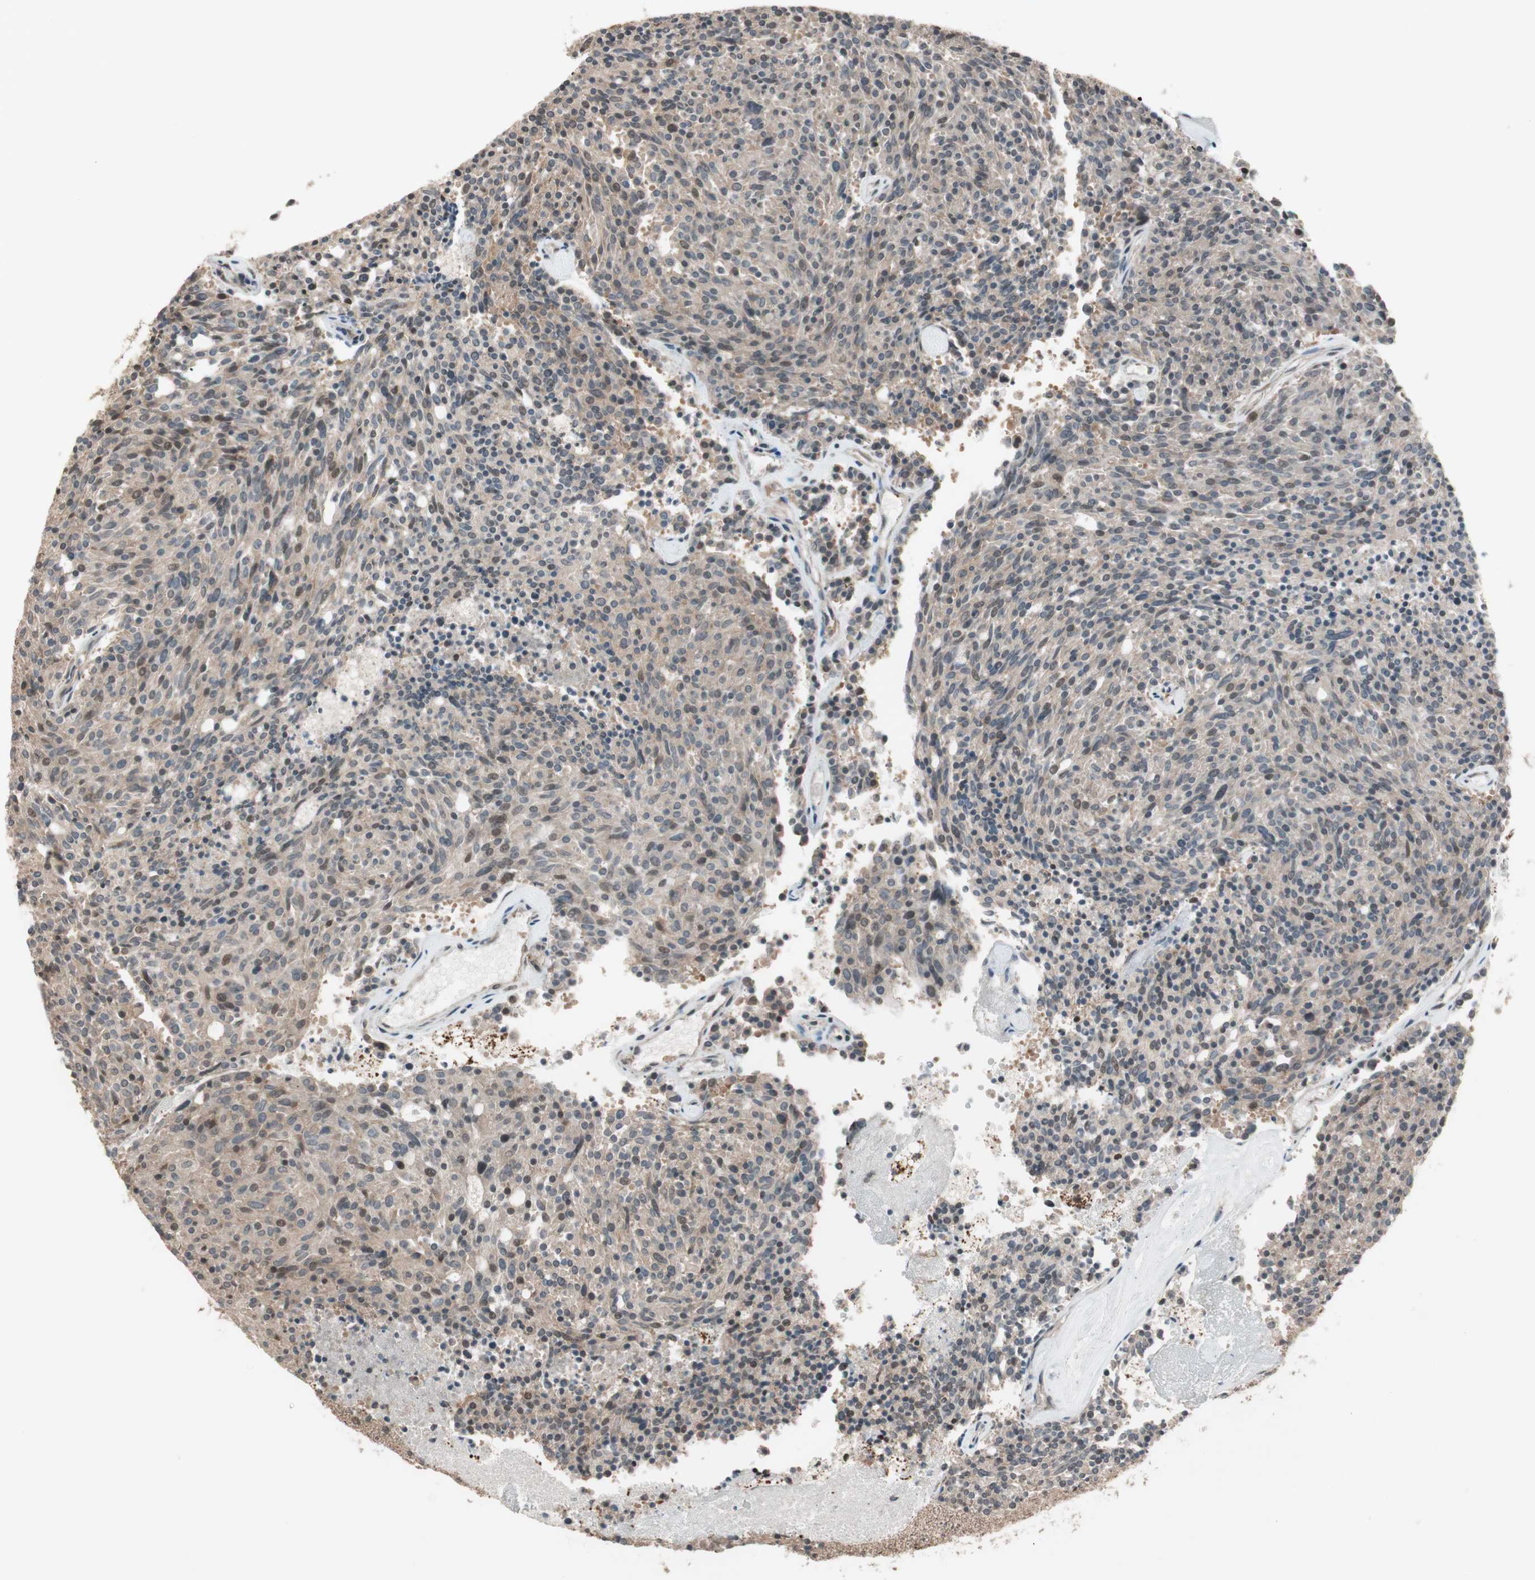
{"staining": {"intensity": "weak", "quantity": "25%-75%", "location": "cytoplasmic/membranous,nuclear"}, "tissue": "carcinoid", "cell_type": "Tumor cells", "image_type": "cancer", "snomed": [{"axis": "morphology", "description": "Carcinoid, malignant, NOS"}, {"axis": "topography", "description": "Pancreas"}], "caption": "Carcinoid stained with IHC exhibits weak cytoplasmic/membranous and nuclear expression in approximately 25%-75% of tumor cells.", "gene": "DRAP1", "patient": {"sex": "female", "age": 54}}